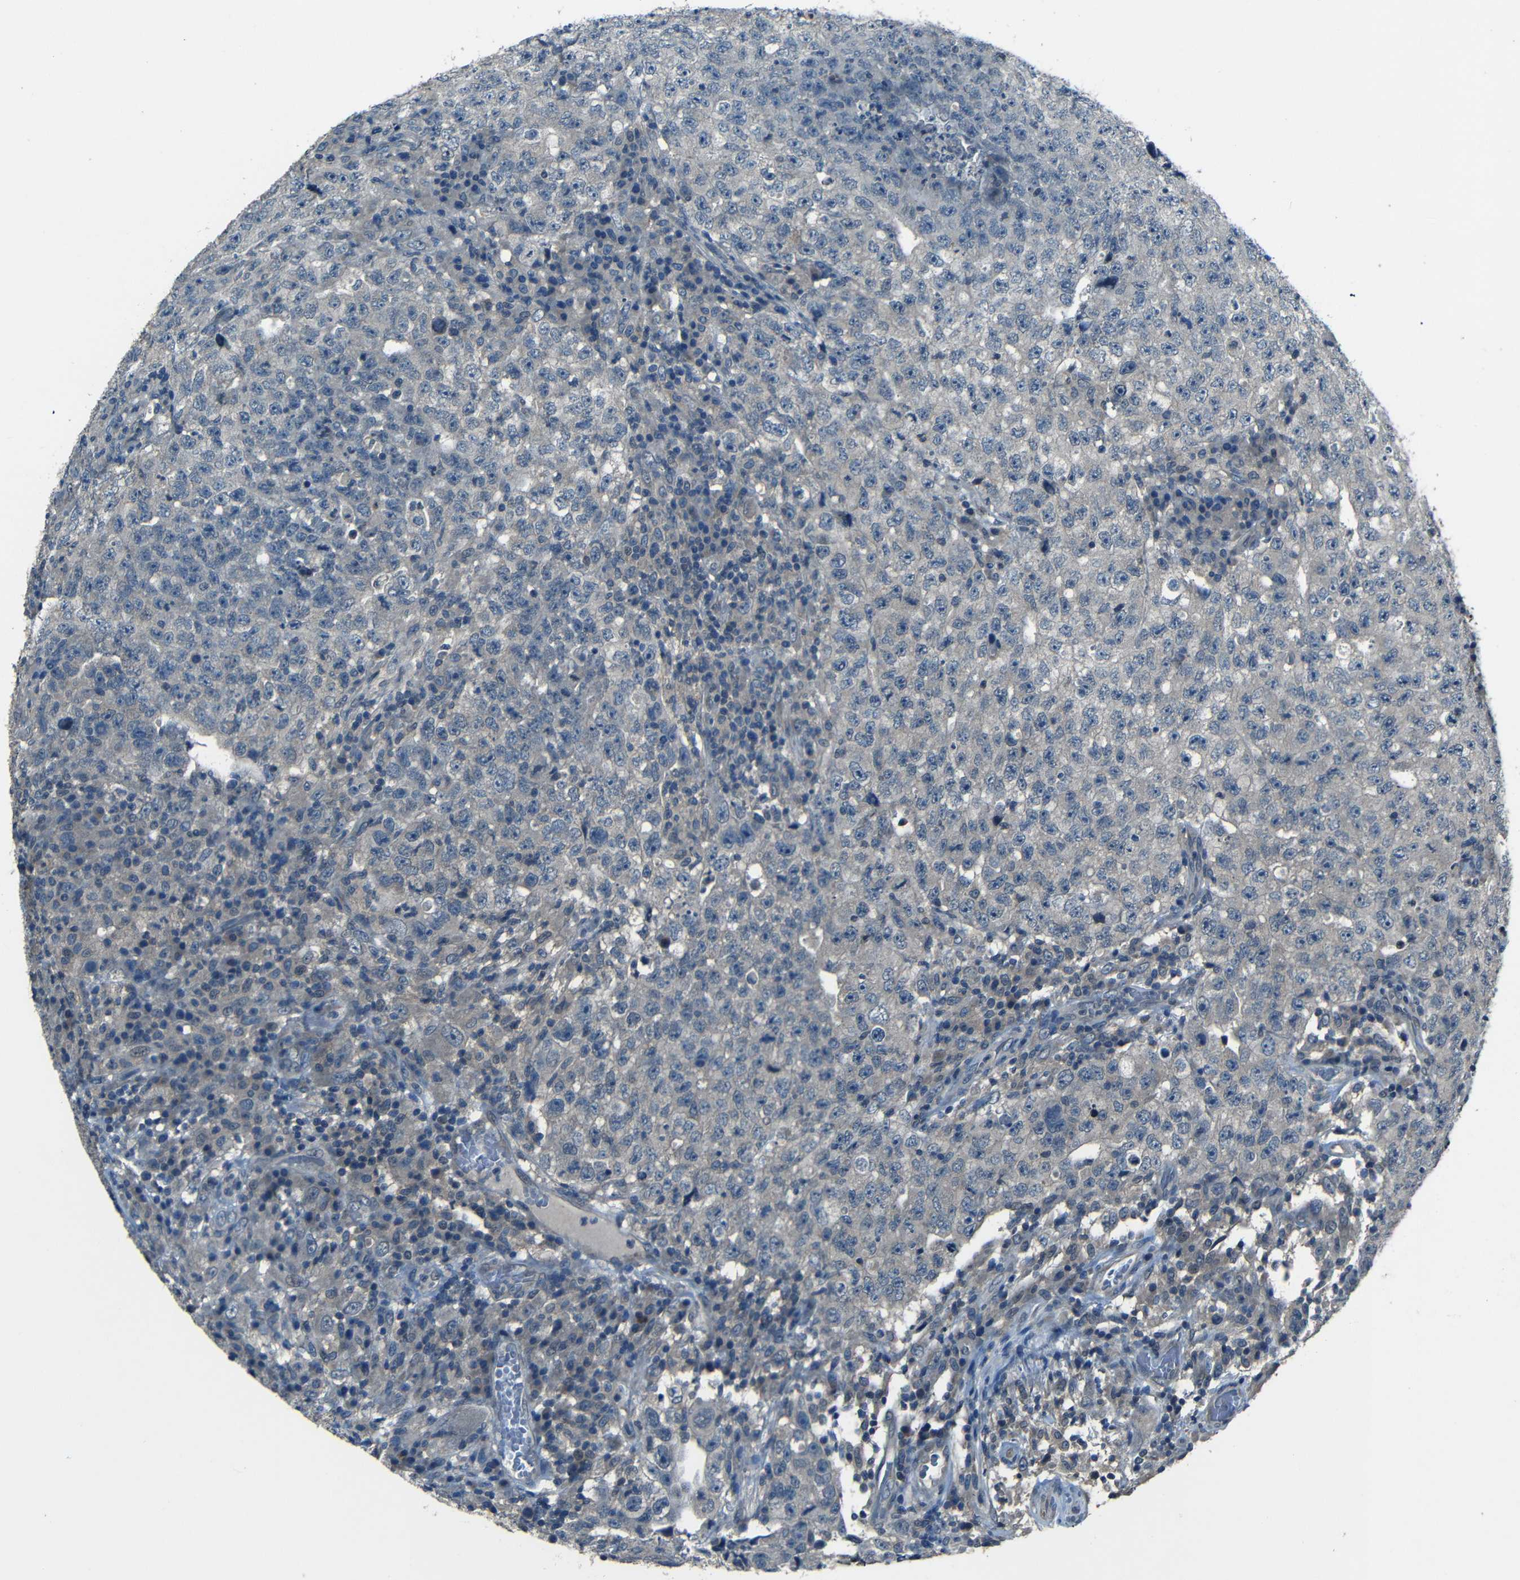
{"staining": {"intensity": "negative", "quantity": "none", "location": "none"}, "tissue": "testis cancer", "cell_type": "Tumor cells", "image_type": "cancer", "snomed": [{"axis": "morphology", "description": "Necrosis, NOS"}, {"axis": "morphology", "description": "Carcinoma, Embryonal, NOS"}, {"axis": "topography", "description": "Testis"}], "caption": "High power microscopy micrograph of an IHC image of testis cancer (embryonal carcinoma), revealing no significant staining in tumor cells.", "gene": "SLA", "patient": {"sex": "male", "age": 19}}